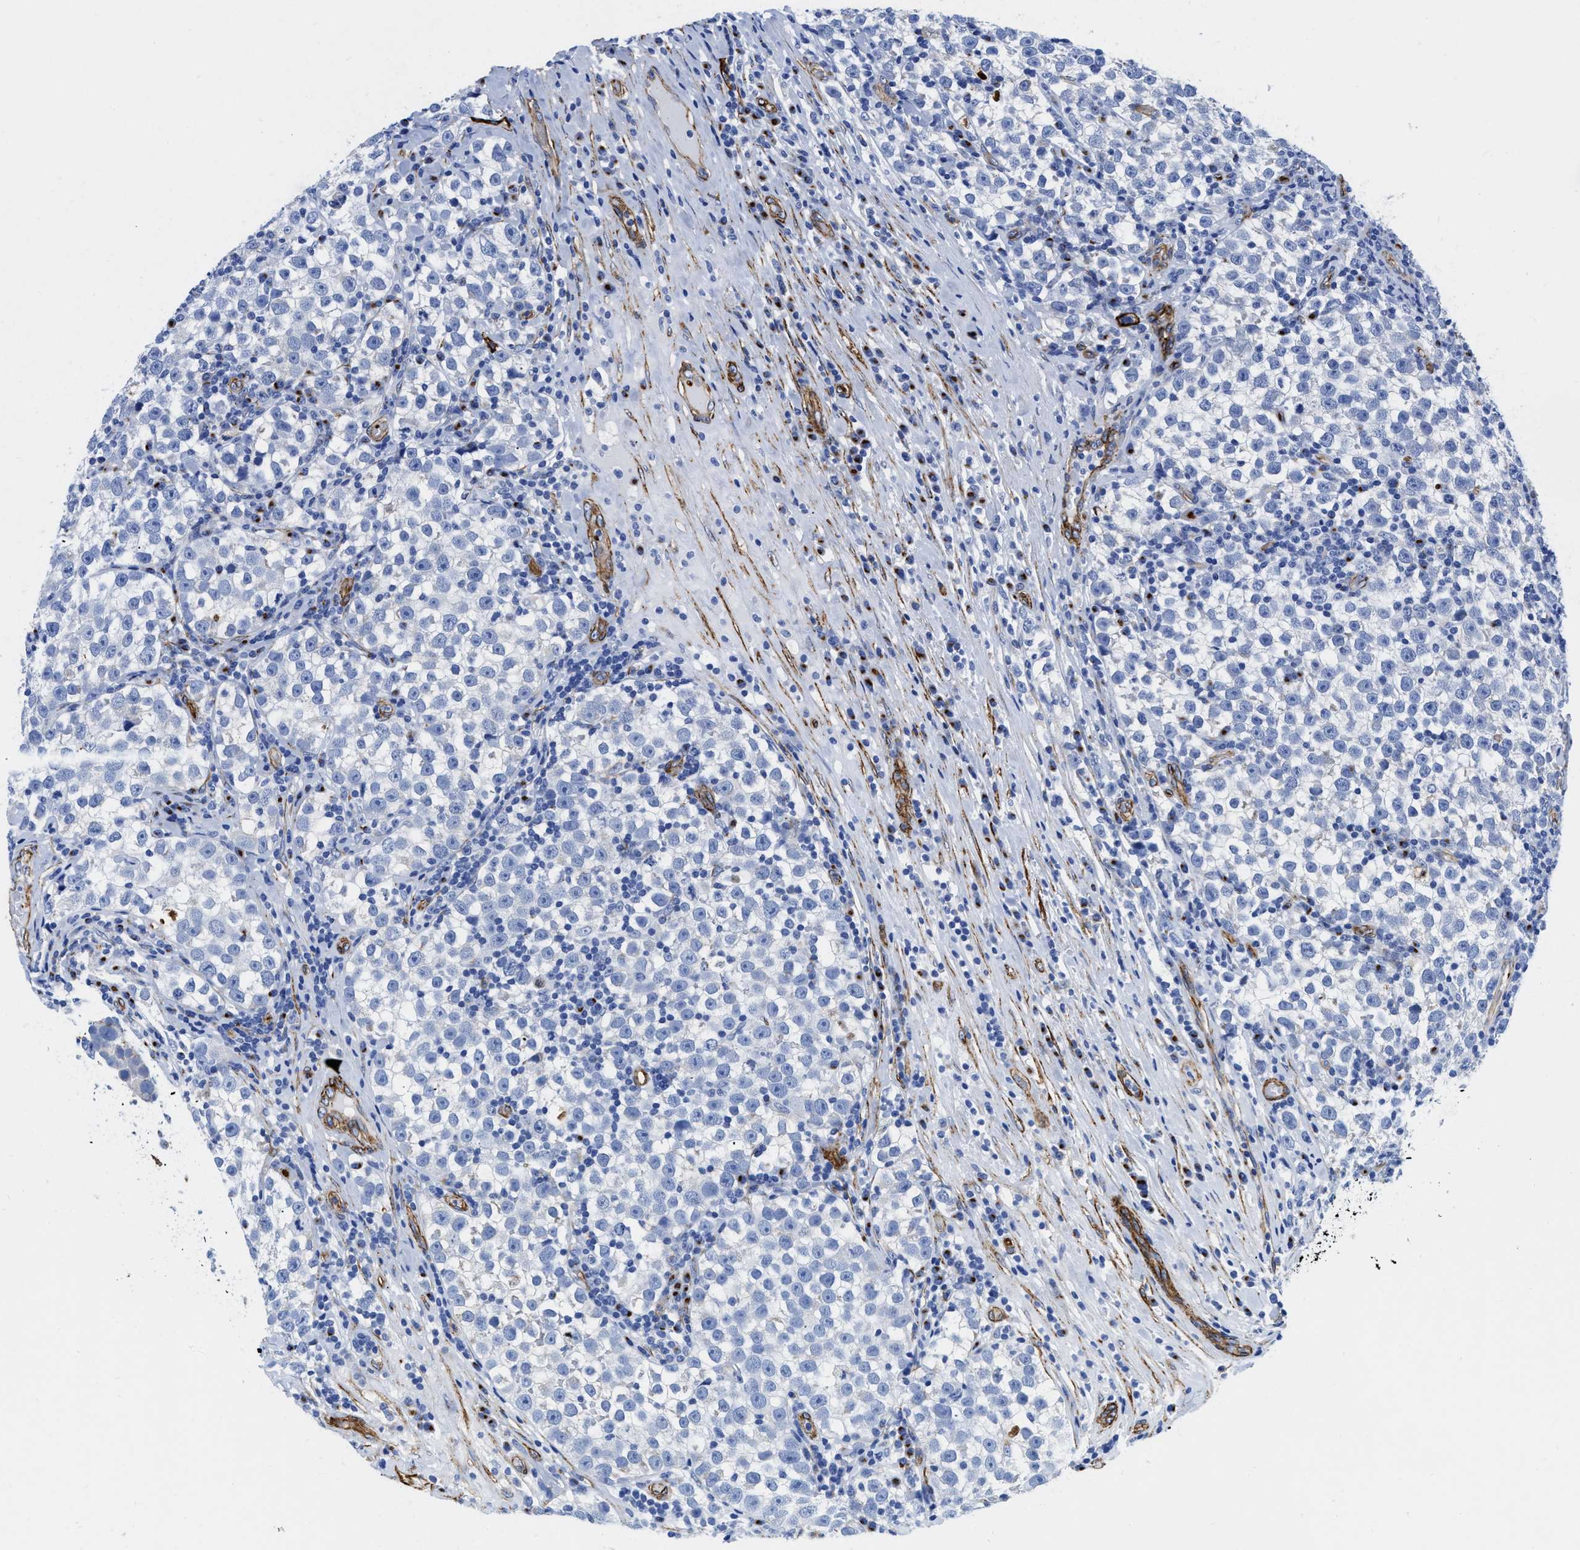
{"staining": {"intensity": "negative", "quantity": "none", "location": "none"}, "tissue": "testis cancer", "cell_type": "Tumor cells", "image_type": "cancer", "snomed": [{"axis": "morphology", "description": "Normal tissue, NOS"}, {"axis": "morphology", "description": "Seminoma, NOS"}, {"axis": "topography", "description": "Testis"}], "caption": "Immunohistochemistry micrograph of testis cancer (seminoma) stained for a protein (brown), which shows no positivity in tumor cells. (Brightfield microscopy of DAB (3,3'-diaminobenzidine) immunohistochemistry at high magnification).", "gene": "TVP23B", "patient": {"sex": "male", "age": 43}}